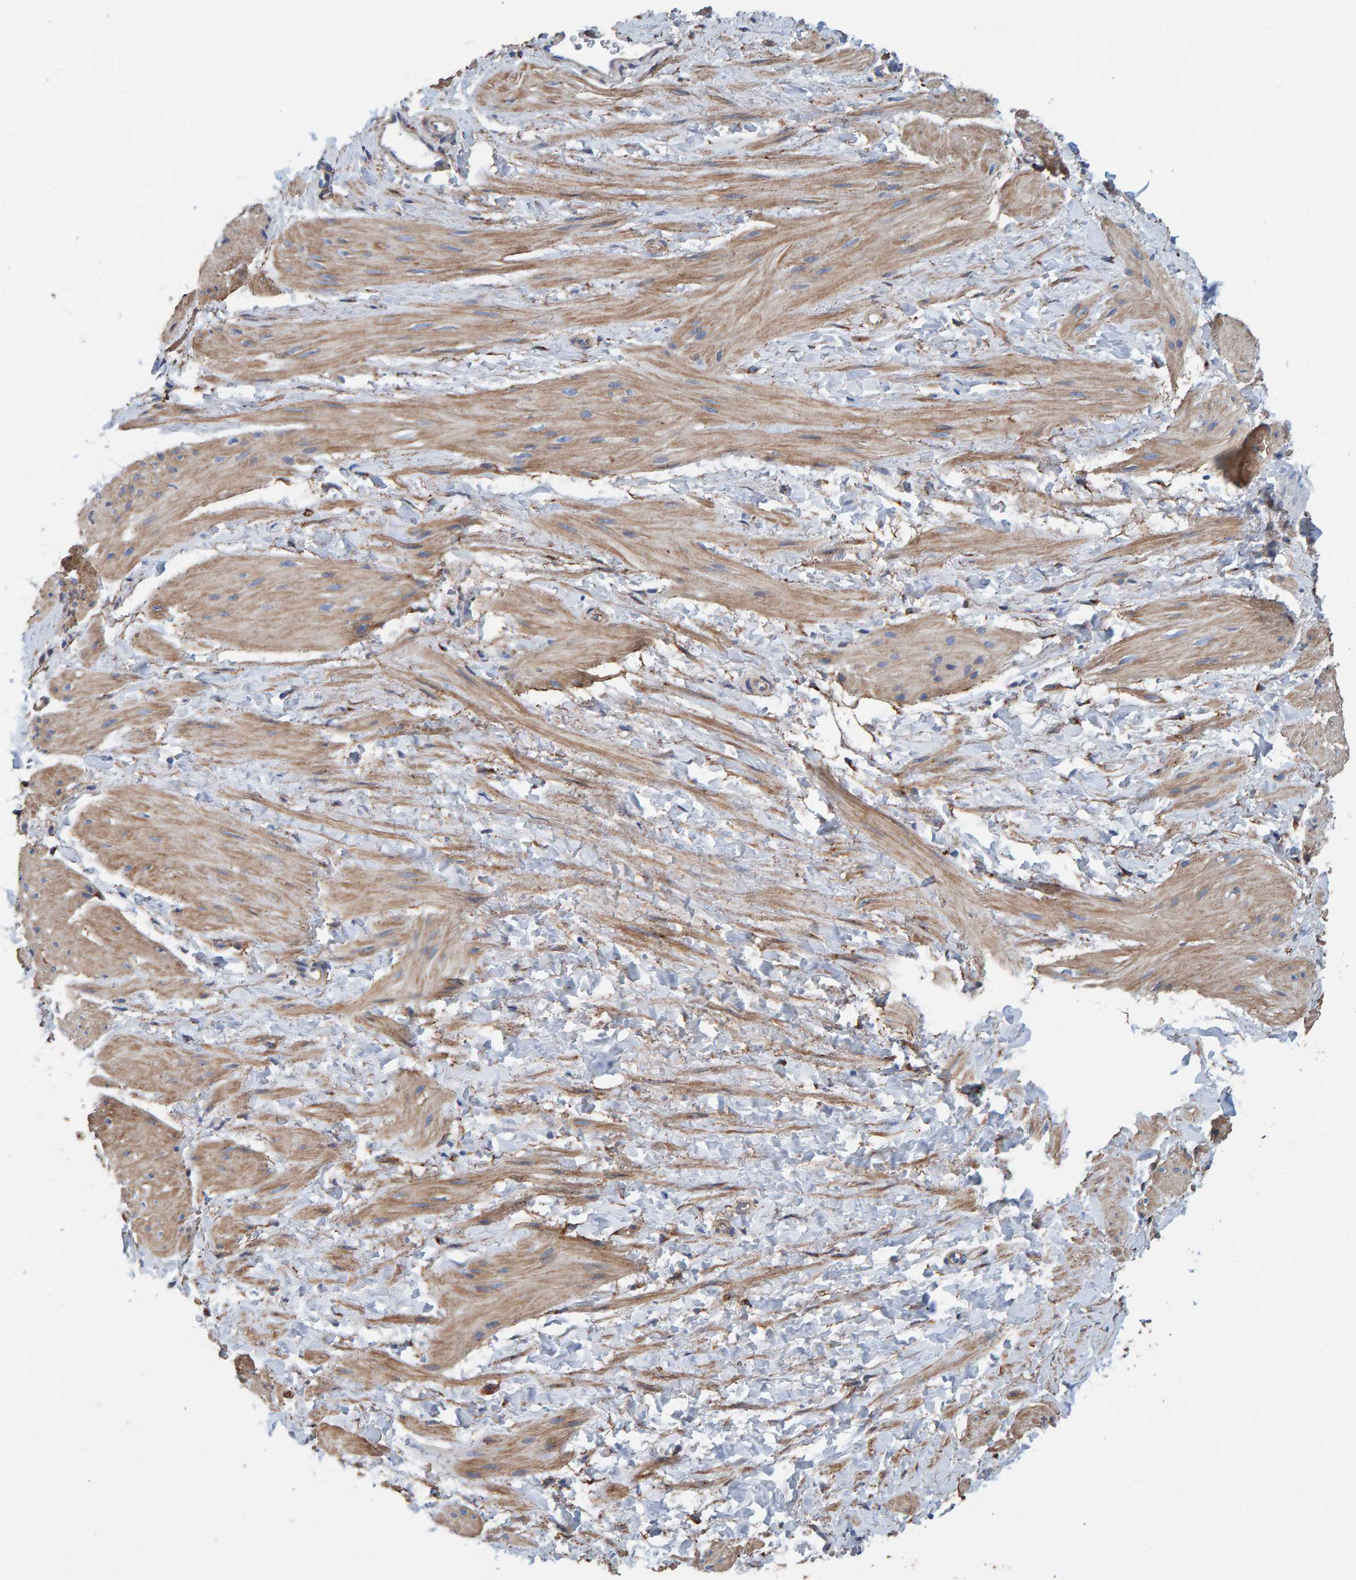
{"staining": {"intensity": "weak", "quantity": "25%-75%", "location": "cytoplasmic/membranous"}, "tissue": "smooth muscle", "cell_type": "Smooth muscle cells", "image_type": "normal", "snomed": [{"axis": "morphology", "description": "Normal tissue, NOS"}, {"axis": "topography", "description": "Smooth muscle"}], "caption": "Immunohistochemical staining of normal human smooth muscle reveals 25%-75% levels of weak cytoplasmic/membranous protein staining in approximately 25%-75% of smooth muscle cells. Nuclei are stained in blue.", "gene": "LRP1", "patient": {"sex": "male", "age": 16}}